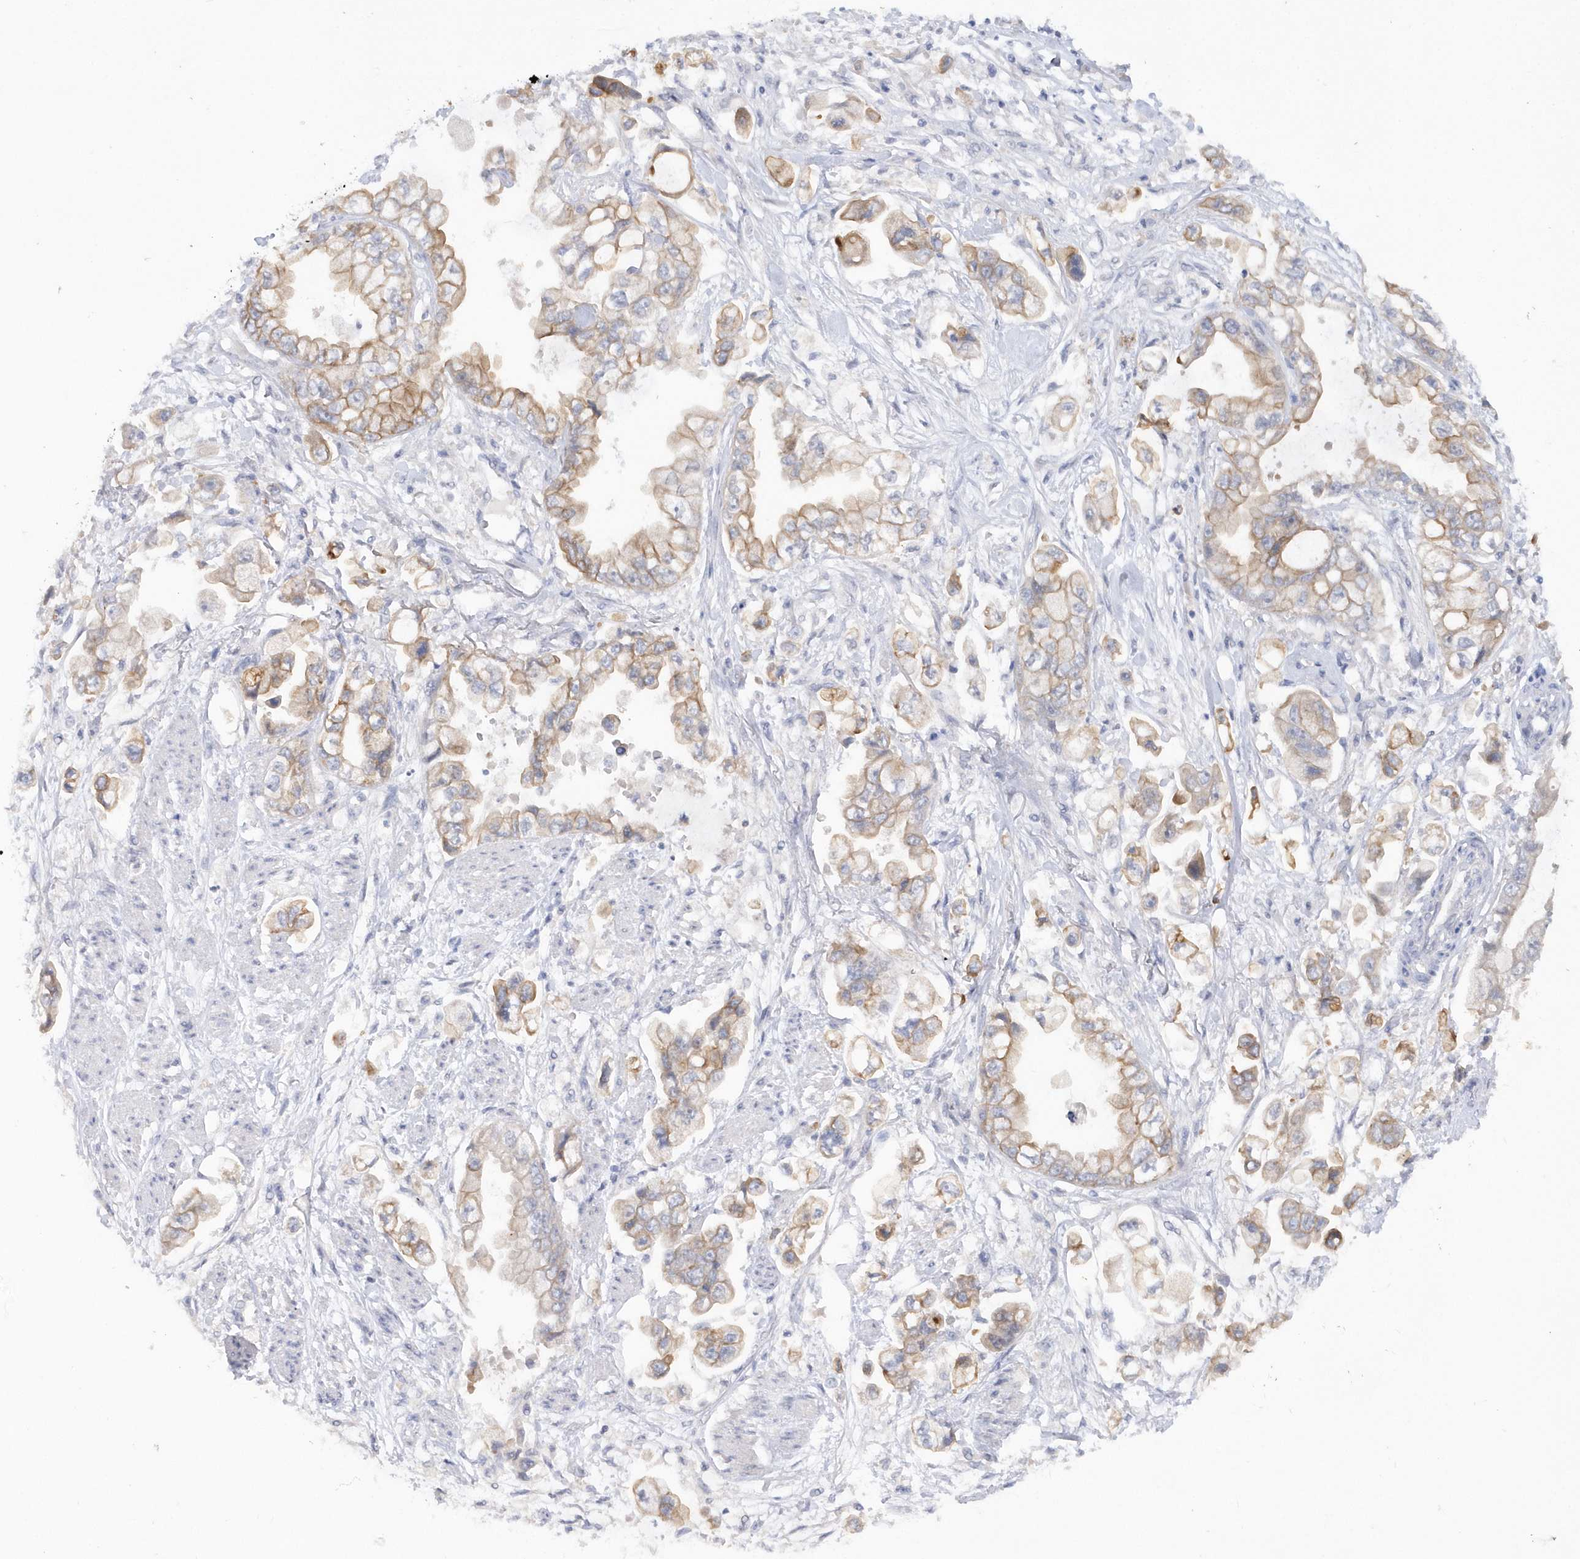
{"staining": {"intensity": "moderate", "quantity": ">75%", "location": "cytoplasmic/membranous"}, "tissue": "stomach cancer", "cell_type": "Tumor cells", "image_type": "cancer", "snomed": [{"axis": "morphology", "description": "Adenocarcinoma, NOS"}, {"axis": "topography", "description": "Stomach"}], "caption": "An image showing moderate cytoplasmic/membranous expression in approximately >75% of tumor cells in stomach adenocarcinoma, as visualized by brown immunohistochemical staining.", "gene": "RPE", "patient": {"sex": "male", "age": 62}}